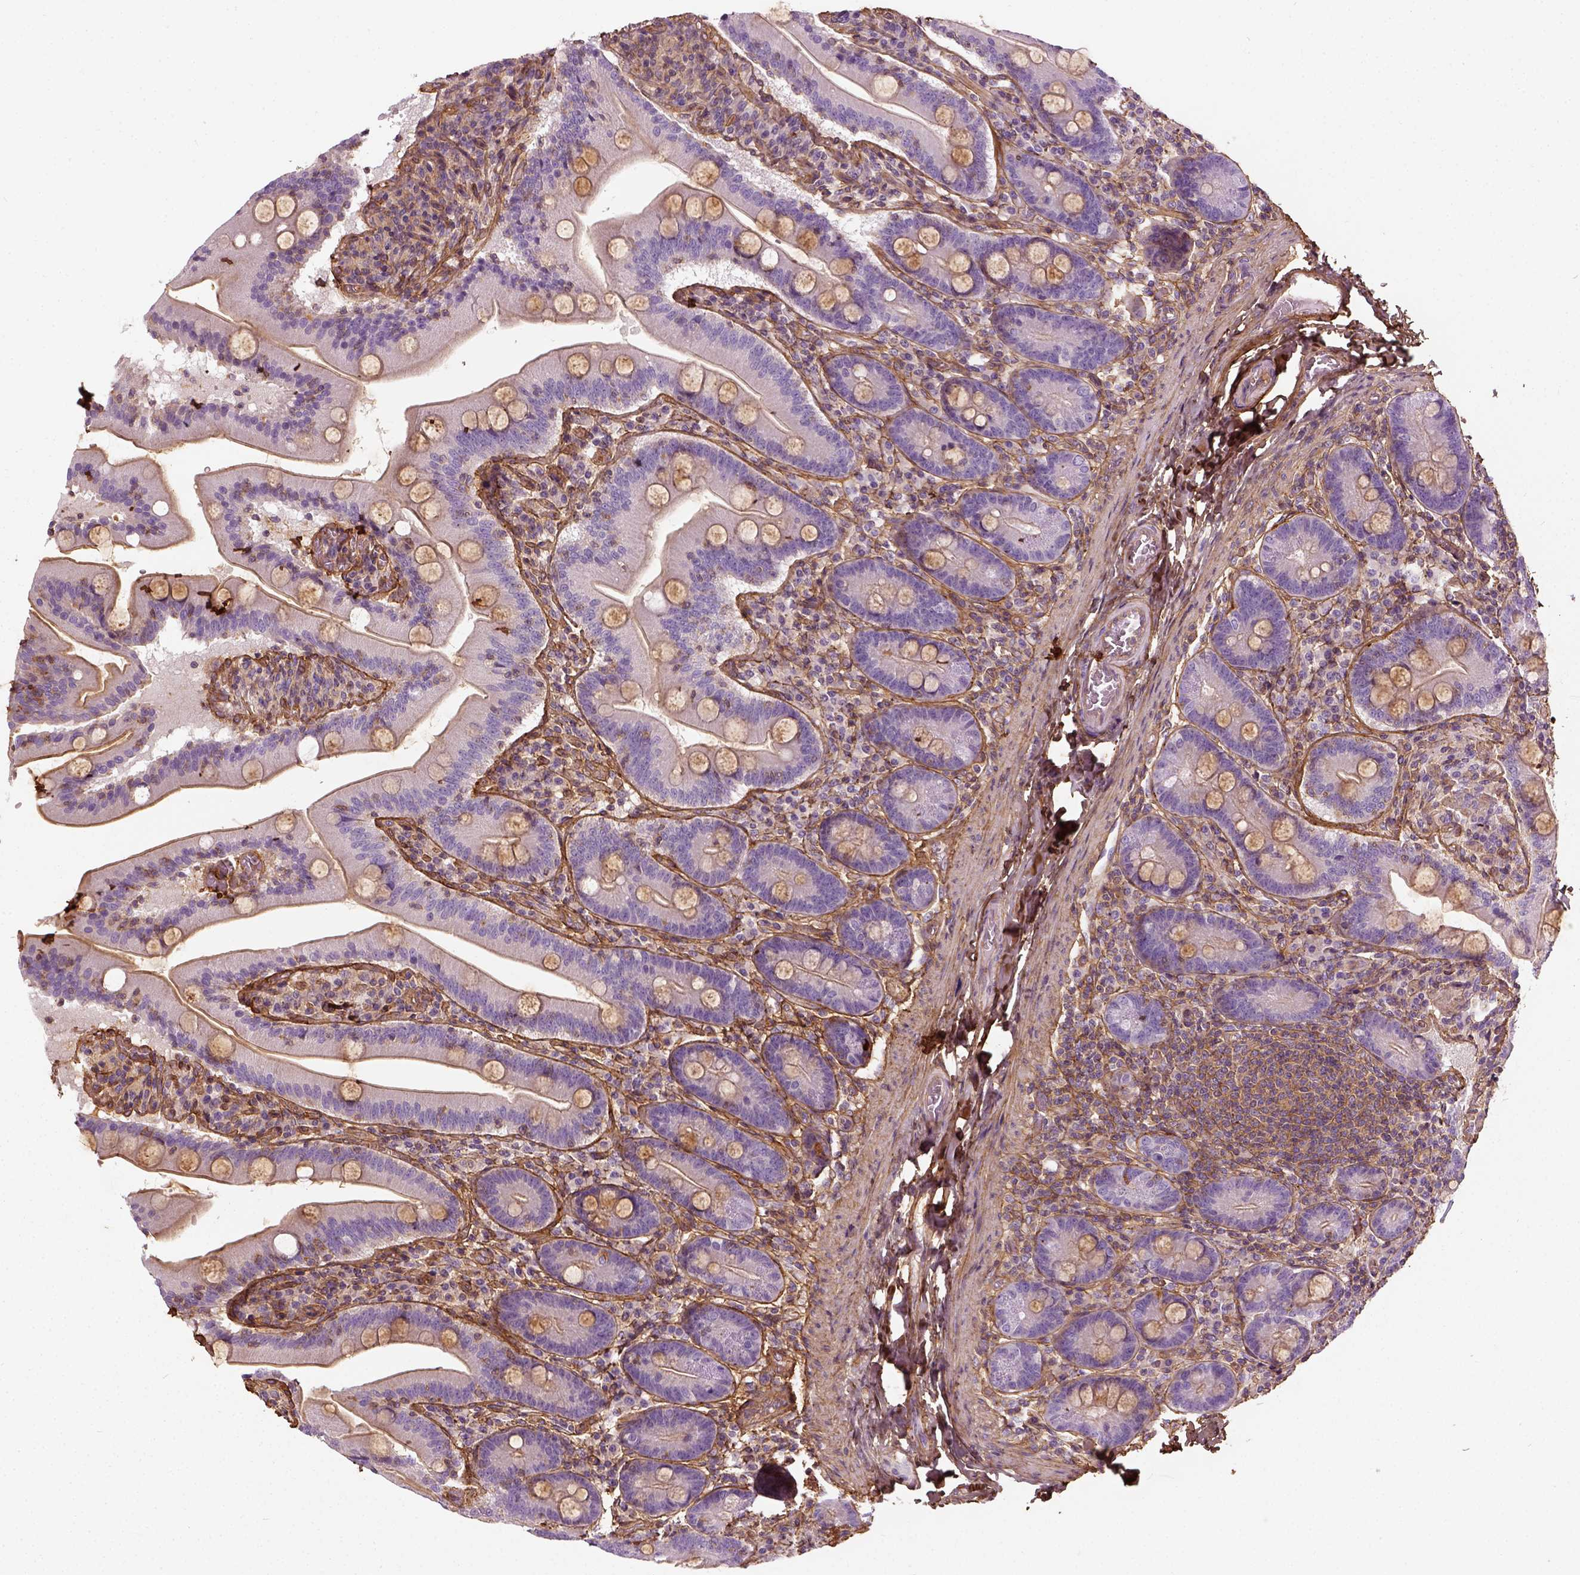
{"staining": {"intensity": "moderate", "quantity": "25%-75%", "location": "cytoplasmic/membranous"}, "tissue": "small intestine", "cell_type": "Glandular cells", "image_type": "normal", "snomed": [{"axis": "morphology", "description": "Normal tissue, NOS"}, {"axis": "topography", "description": "Small intestine"}], "caption": "A brown stain shows moderate cytoplasmic/membranous staining of a protein in glandular cells of benign small intestine. (DAB = brown stain, brightfield microscopy at high magnification).", "gene": "COL6A2", "patient": {"sex": "male", "age": 37}}